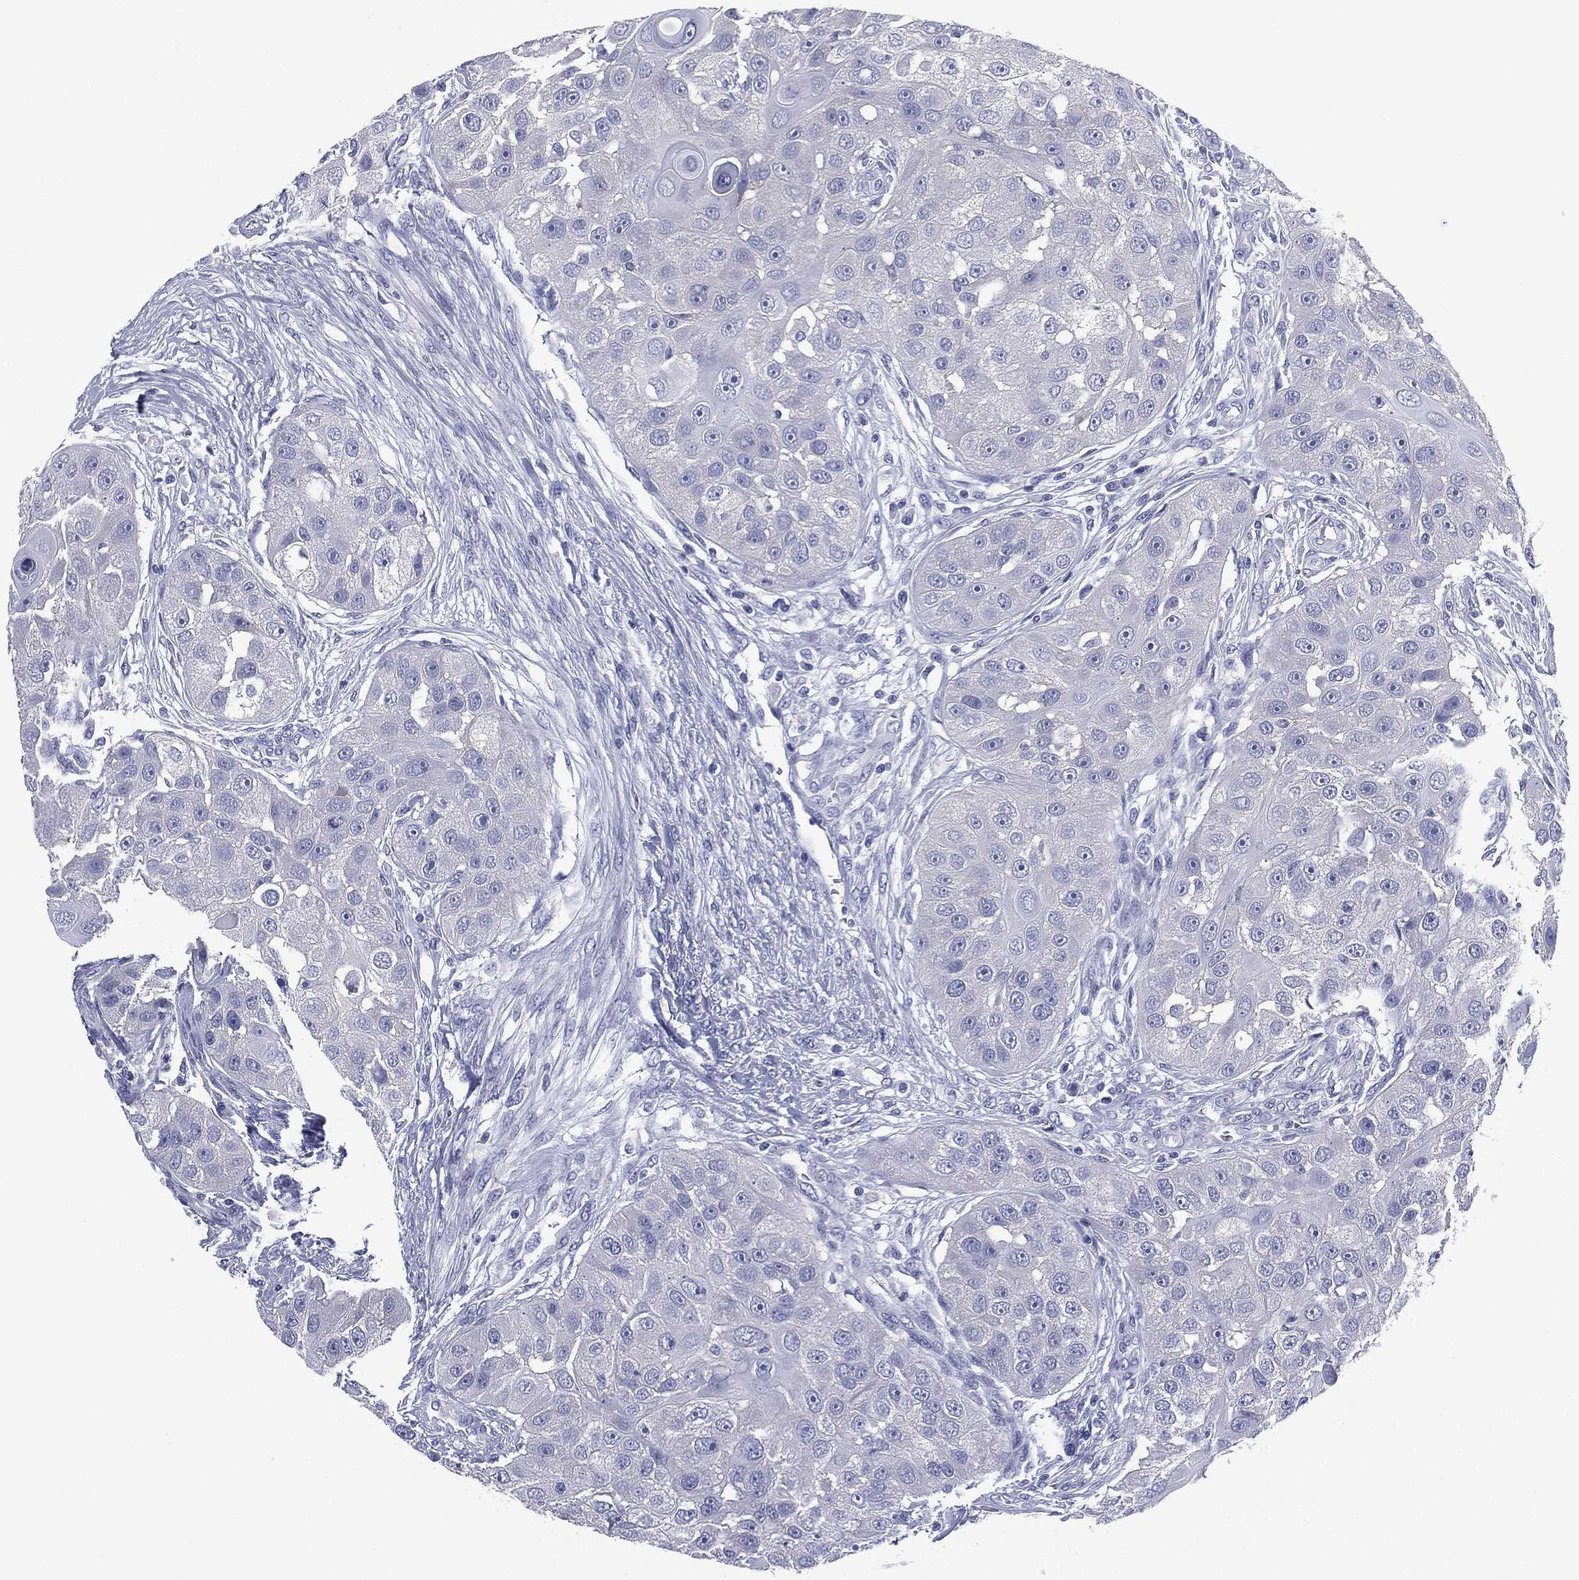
{"staining": {"intensity": "negative", "quantity": "none", "location": "none"}, "tissue": "head and neck cancer", "cell_type": "Tumor cells", "image_type": "cancer", "snomed": [{"axis": "morphology", "description": "Normal tissue, NOS"}, {"axis": "morphology", "description": "Squamous cell carcinoma, NOS"}, {"axis": "topography", "description": "Skeletal muscle"}, {"axis": "topography", "description": "Head-Neck"}], "caption": "The micrograph exhibits no staining of tumor cells in head and neck cancer.", "gene": "FCER2", "patient": {"sex": "male", "age": 51}}